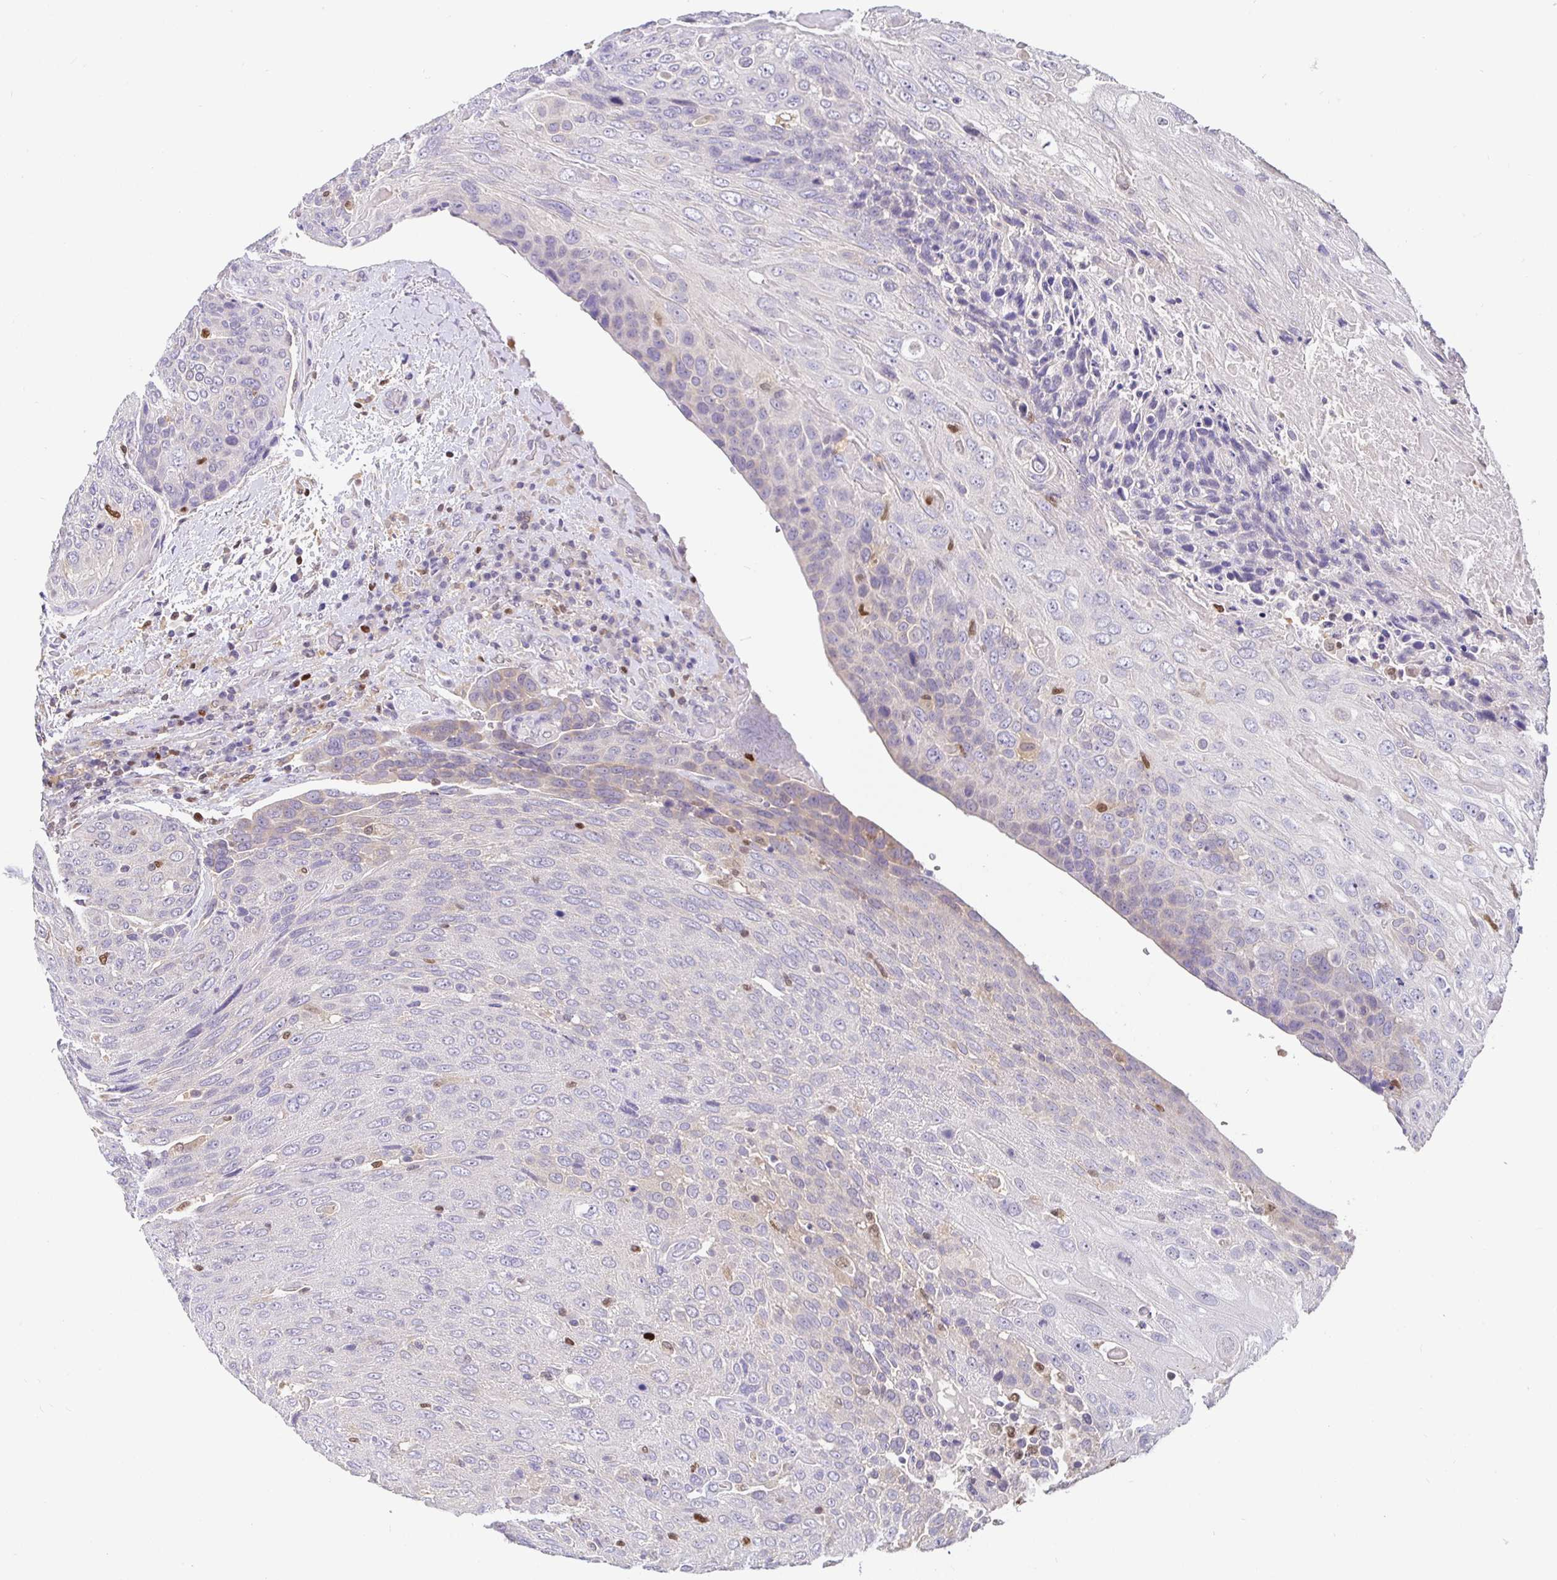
{"staining": {"intensity": "negative", "quantity": "none", "location": "none"}, "tissue": "urothelial cancer", "cell_type": "Tumor cells", "image_type": "cancer", "snomed": [{"axis": "morphology", "description": "Urothelial carcinoma, High grade"}, {"axis": "topography", "description": "Urinary bladder"}], "caption": "Tumor cells show no significant staining in urothelial cancer. Brightfield microscopy of immunohistochemistry stained with DAB (3,3'-diaminobenzidine) (brown) and hematoxylin (blue), captured at high magnification.", "gene": "SATB1", "patient": {"sex": "female", "age": 70}}